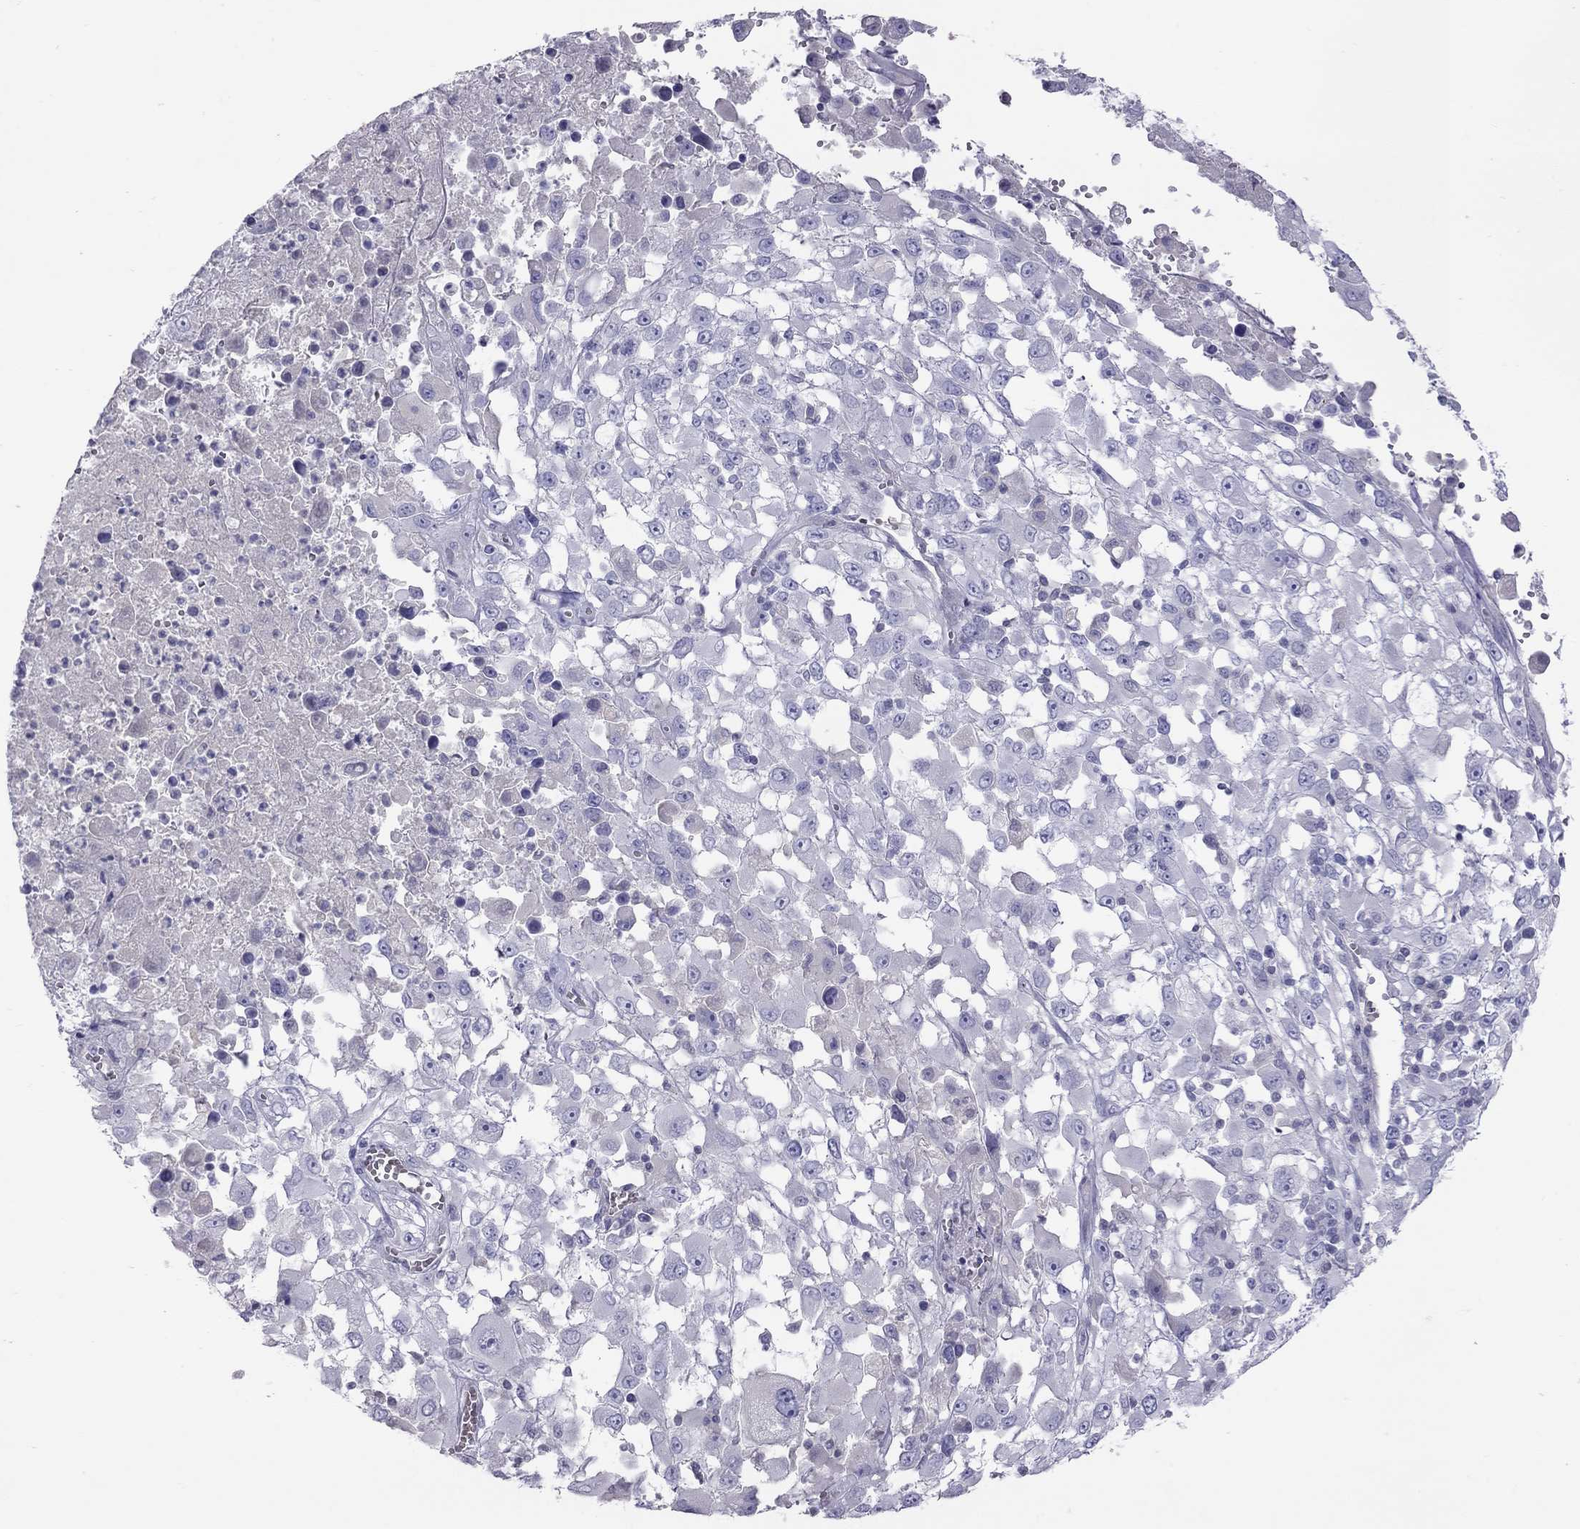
{"staining": {"intensity": "negative", "quantity": "none", "location": "none"}, "tissue": "melanoma", "cell_type": "Tumor cells", "image_type": "cancer", "snomed": [{"axis": "morphology", "description": "Malignant melanoma, Metastatic site"}, {"axis": "topography", "description": "Soft tissue"}], "caption": "Malignant melanoma (metastatic site) stained for a protein using immunohistochemistry shows no expression tumor cells.", "gene": "MUC16", "patient": {"sex": "male", "age": 50}}